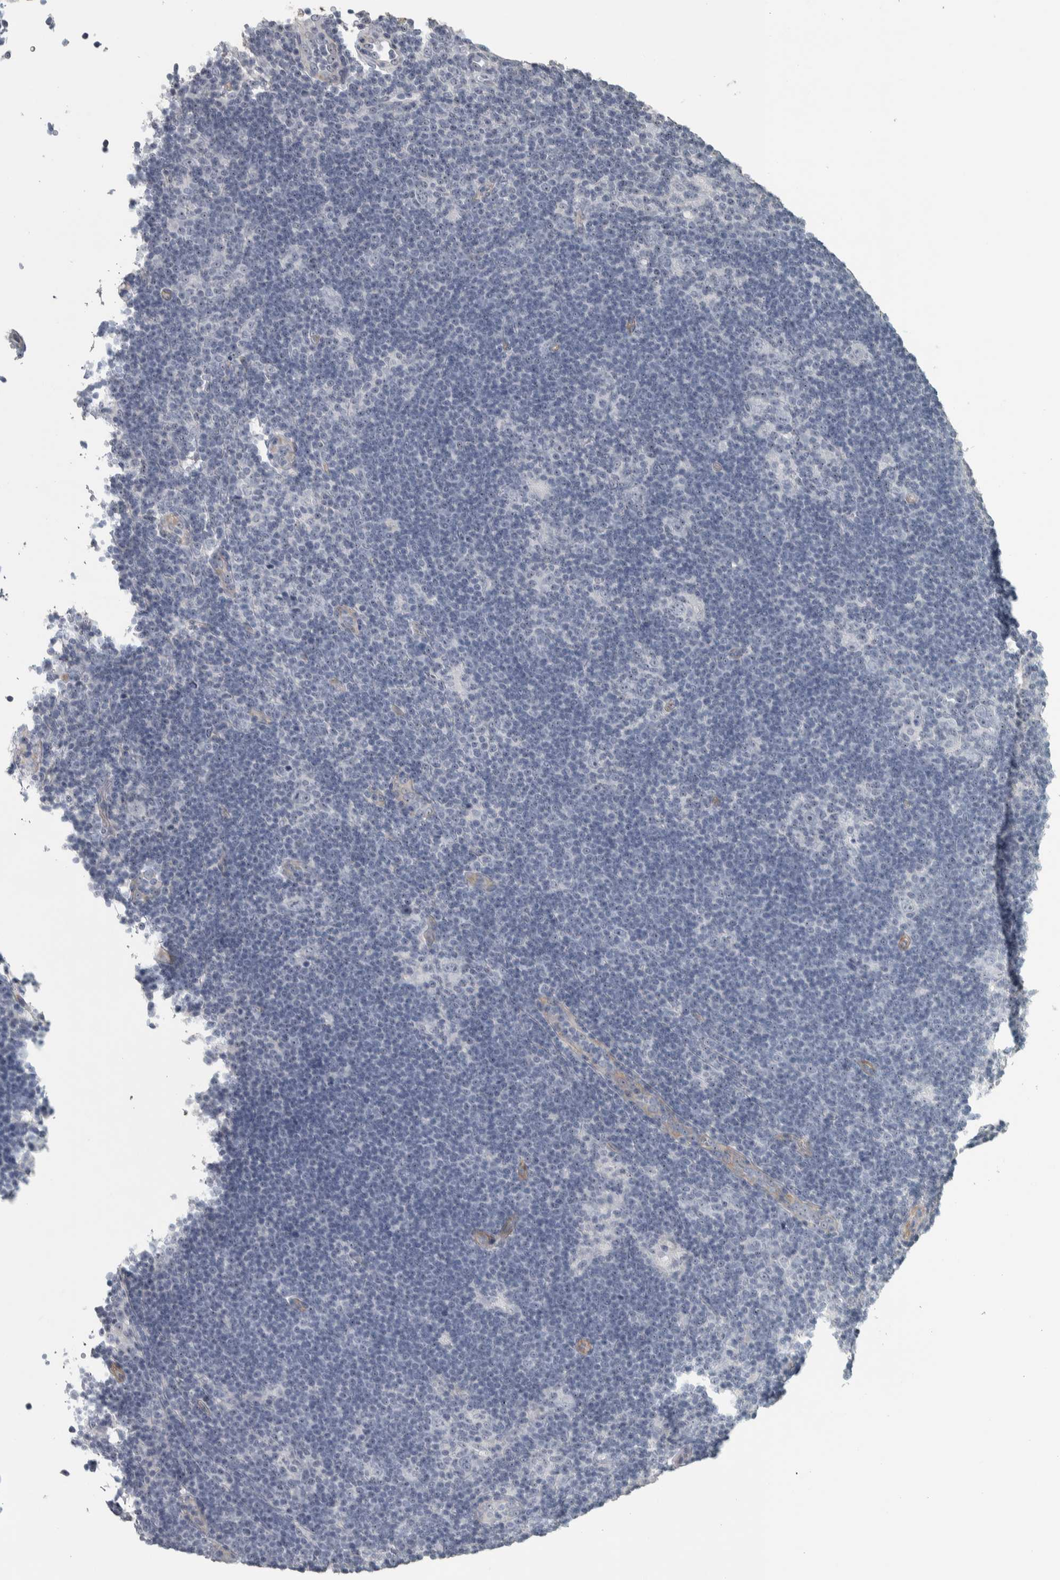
{"staining": {"intensity": "negative", "quantity": "none", "location": "none"}, "tissue": "lymphoma", "cell_type": "Tumor cells", "image_type": "cancer", "snomed": [{"axis": "morphology", "description": "Hodgkin's disease, NOS"}, {"axis": "topography", "description": "Lymph node"}], "caption": "Hodgkin's disease was stained to show a protein in brown. There is no significant positivity in tumor cells.", "gene": "DCAF10", "patient": {"sex": "female", "age": 57}}